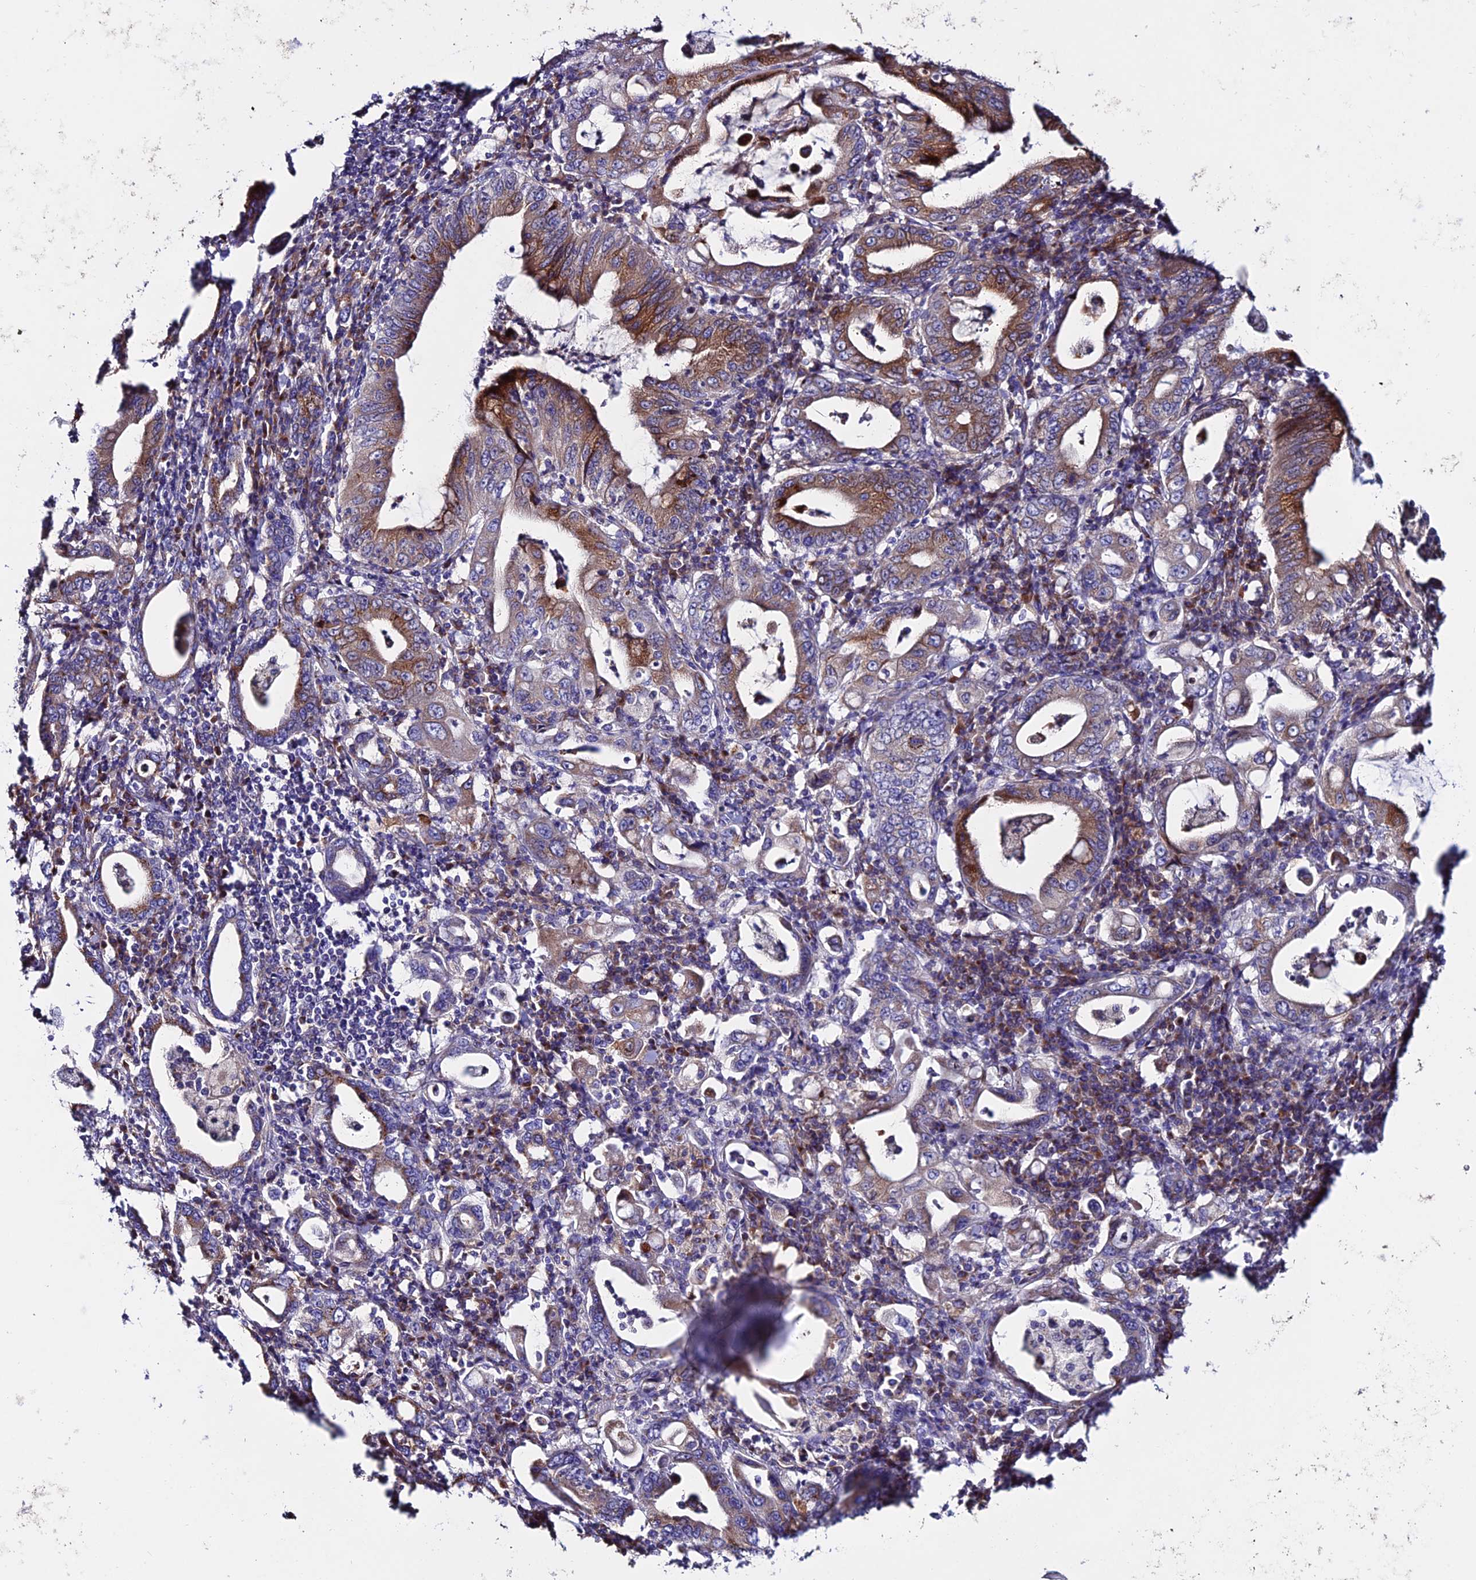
{"staining": {"intensity": "strong", "quantity": ">75%", "location": "cytoplasmic/membranous"}, "tissue": "stomach cancer", "cell_type": "Tumor cells", "image_type": "cancer", "snomed": [{"axis": "morphology", "description": "Normal tissue, NOS"}, {"axis": "morphology", "description": "Adenocarcinoma, NOS"}, {"axis": "topography", "description": "Esophagus"}, {"axis": "topography", "description": "Stomach, upper"}, {"axis": "topography", "description": "Peripheral nerve tissue"}], "caption": "This is an image of immunohistochemistry (IHC) staining of adenocarcinoma (stomach), which shows strong expression in the cytoplasmic/membranous of tumor cells.", "gene": "OR51Q1", "patient": {"sex": "male", "age": 62}}